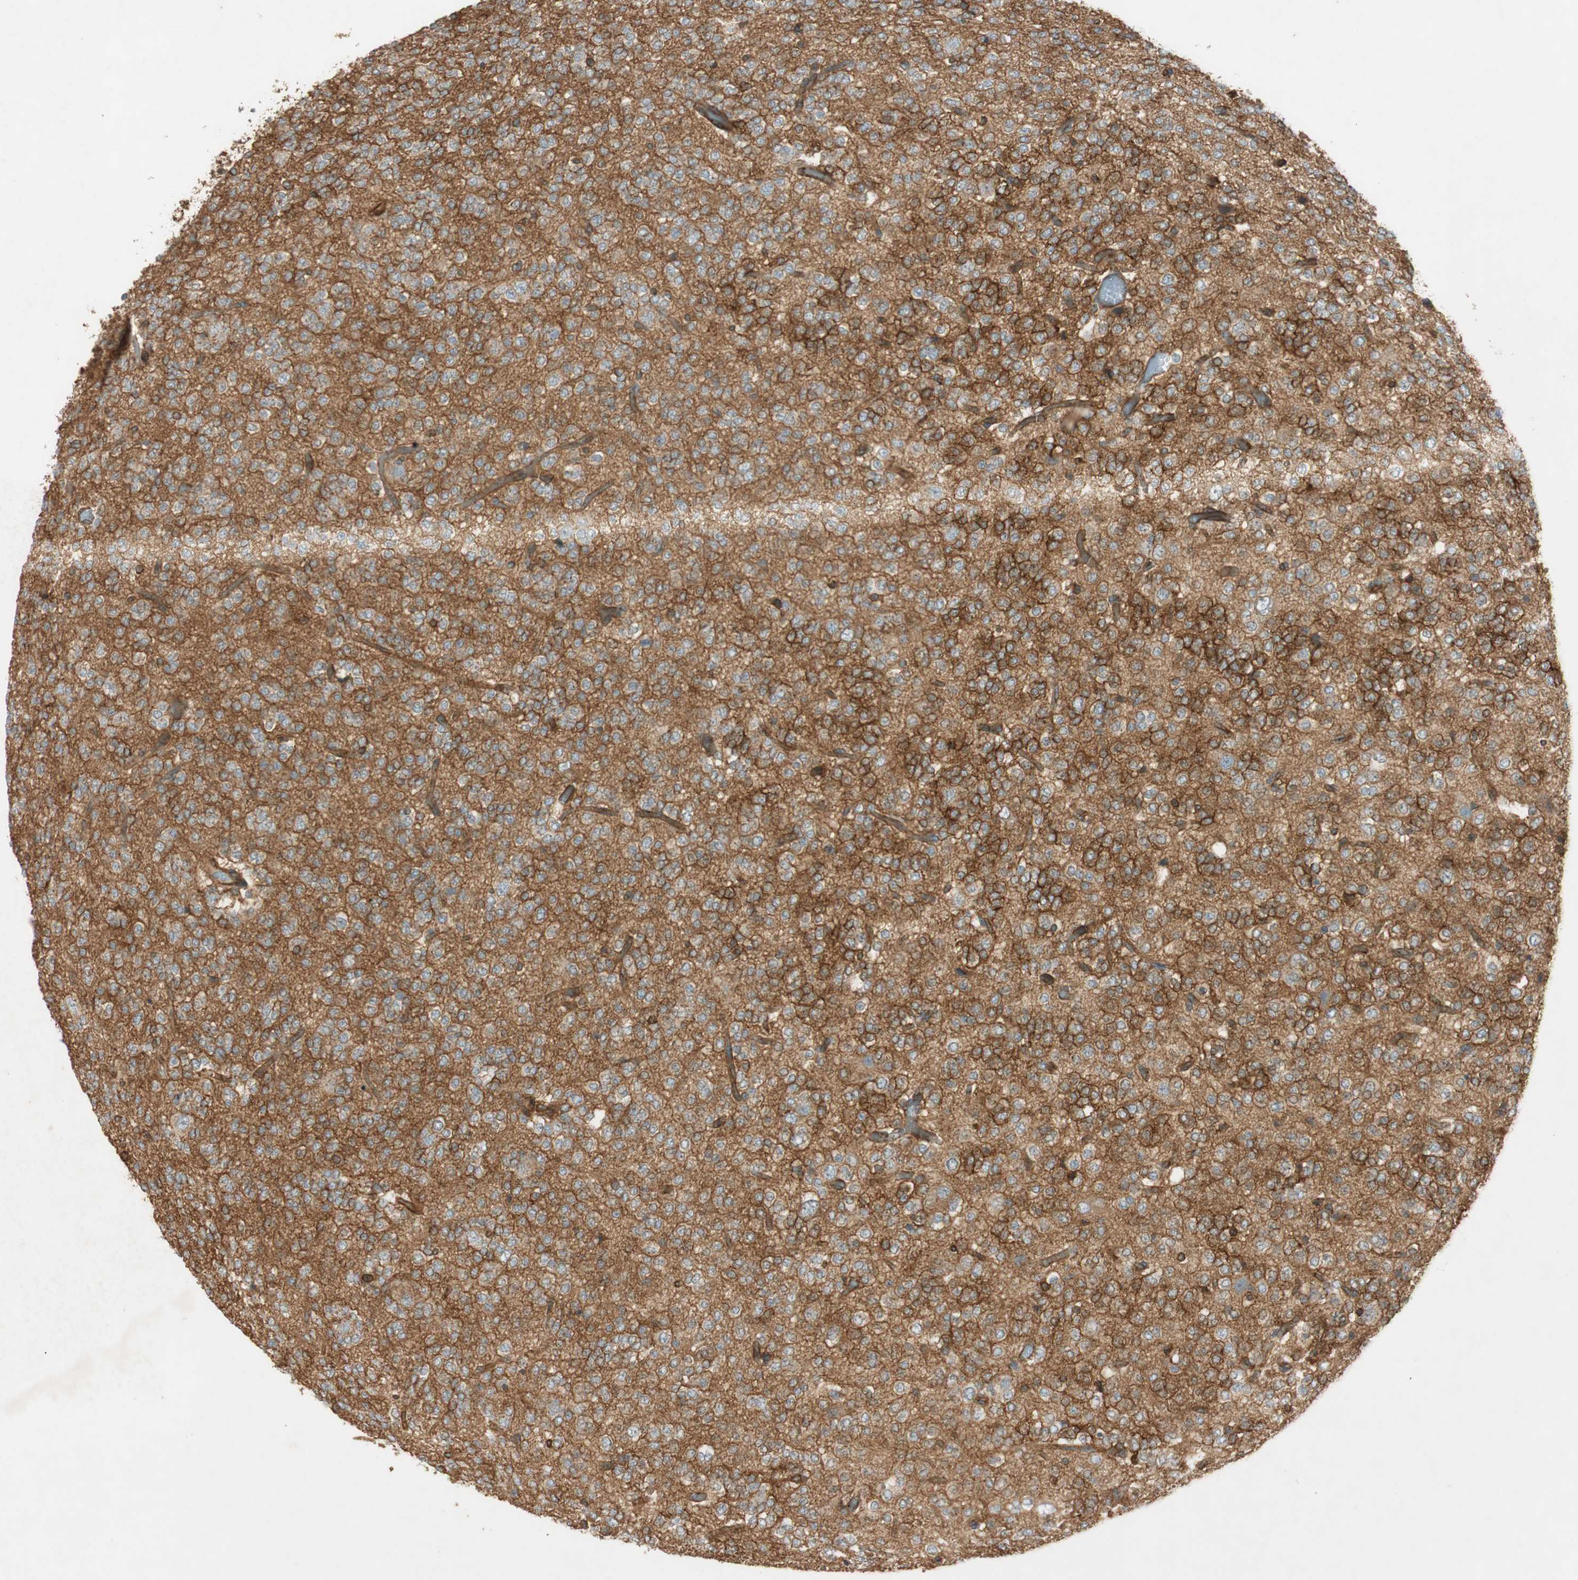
{"staining": {"intensity": "strong", "quantity": ">75%", "location": "cytoplasmic/membranous"}, "tissue": "glioma", "cell_type": "Tumor cells", "image_type": "cancer", "snomed": [{"axis": "morphology", "description": "Glioma, malignant, Low grade"}, {"axis": "topography", "description": "Brain"}], "caption": "Brown immunohistochemical staining in human low-grade glioma (malignant) displays strong cytoplasmic/membranous expression in approximately >75% of tumor cells.", "gene": "BTN3A3", "patient": {"sex": "male", "age": 38}}